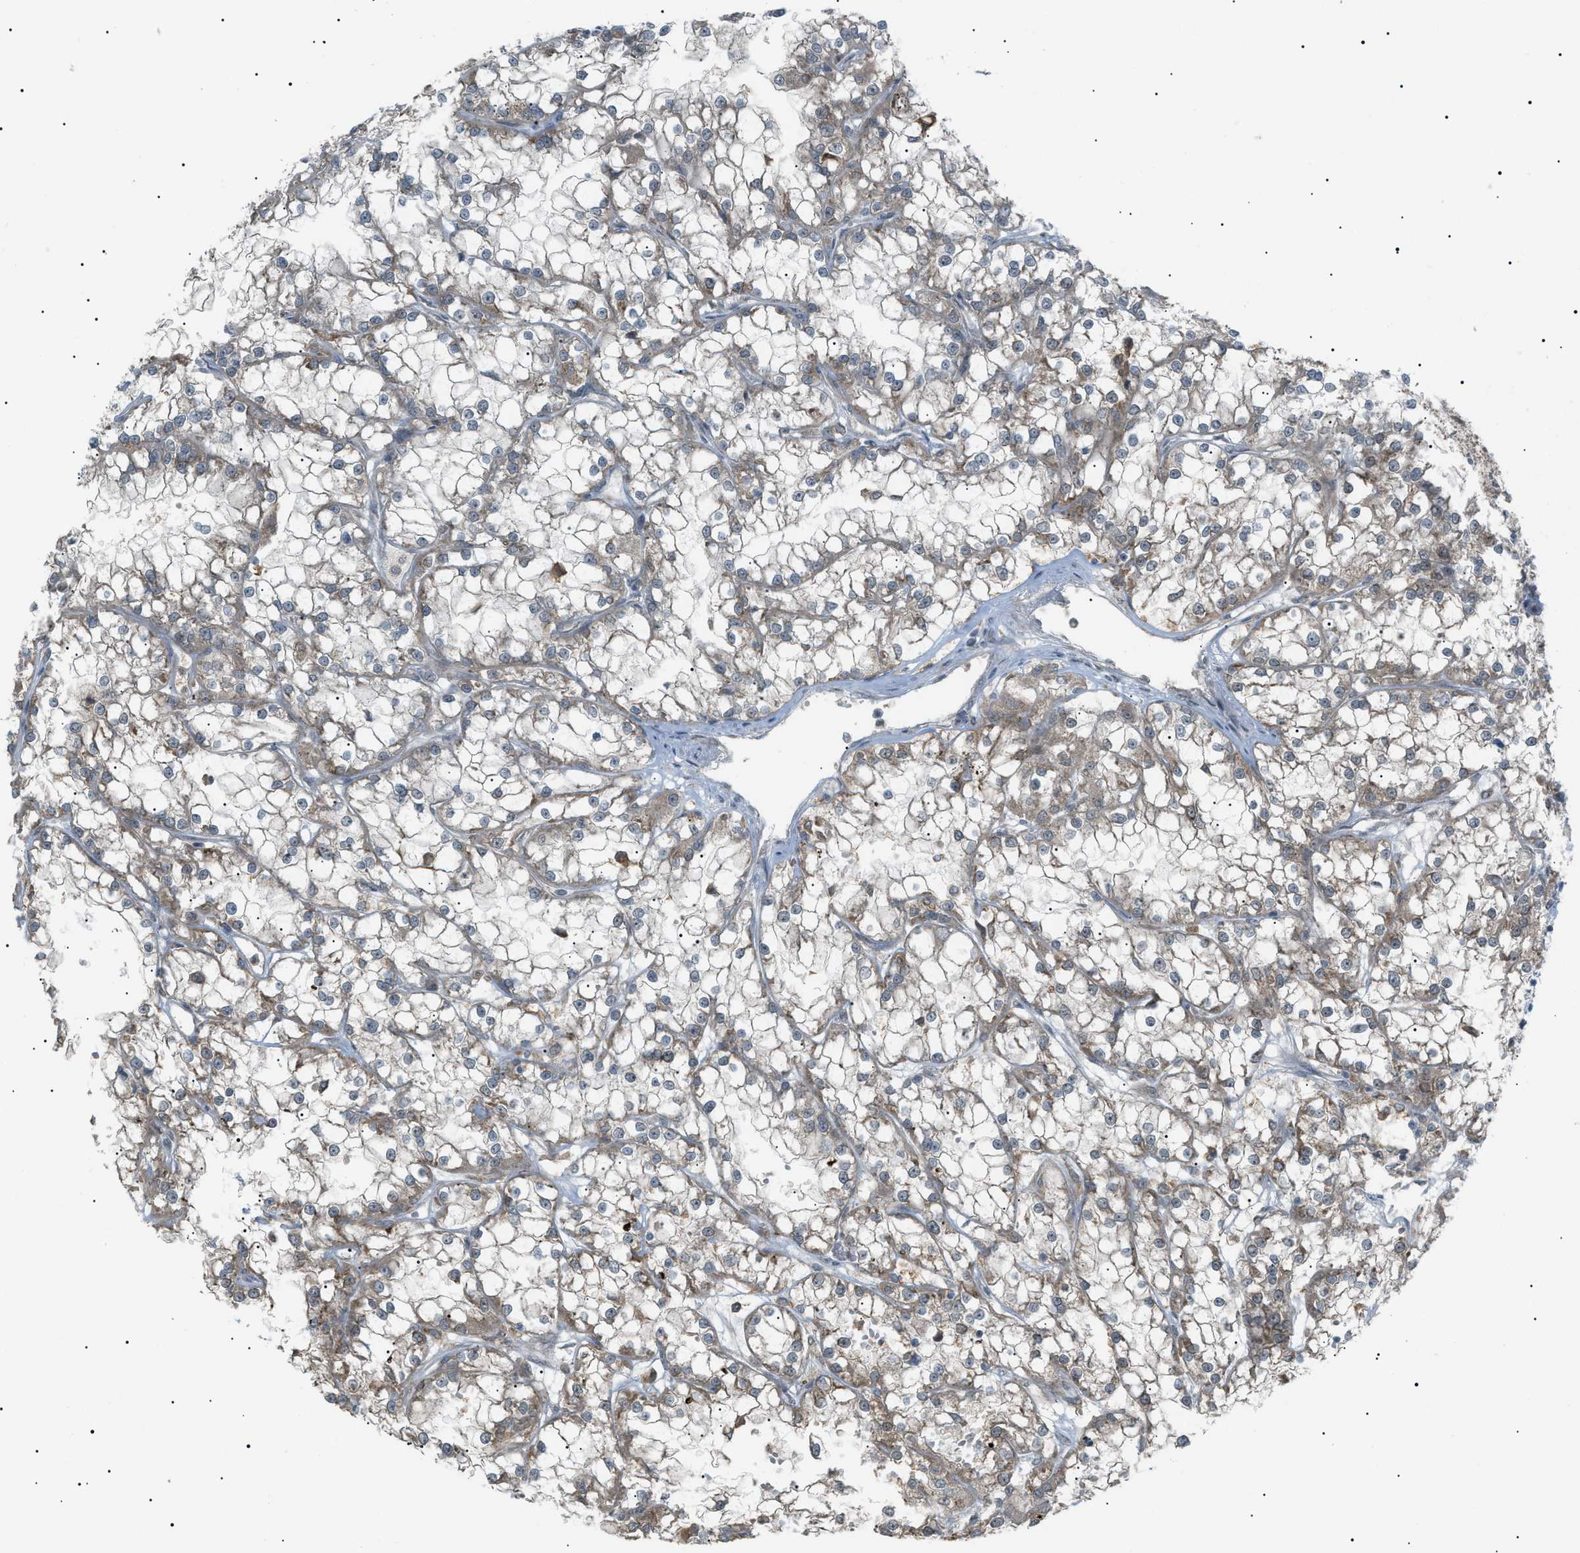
{"staining": {"intensity": "weak", "quantity": "25%-75%", "location": "cytoplasmic/membranous"}, "tissue": "renal cancer", "cell_type": "Tumor cells", "image_type": "cancer", "snomed": [{"axis": "morphology", "description": "Adenocarcinoma, NOS"}, {"axis": "topography", "description": "Kidney"}], "caption": "Adenocarcinoma (renal) stained with a brown dye shows weak cytoplasmic/membranous positive staining in approximately 25%-75% of tumor cells.", "gene": "LPIN2", "patient": {"sex": "female", "age": 52}}